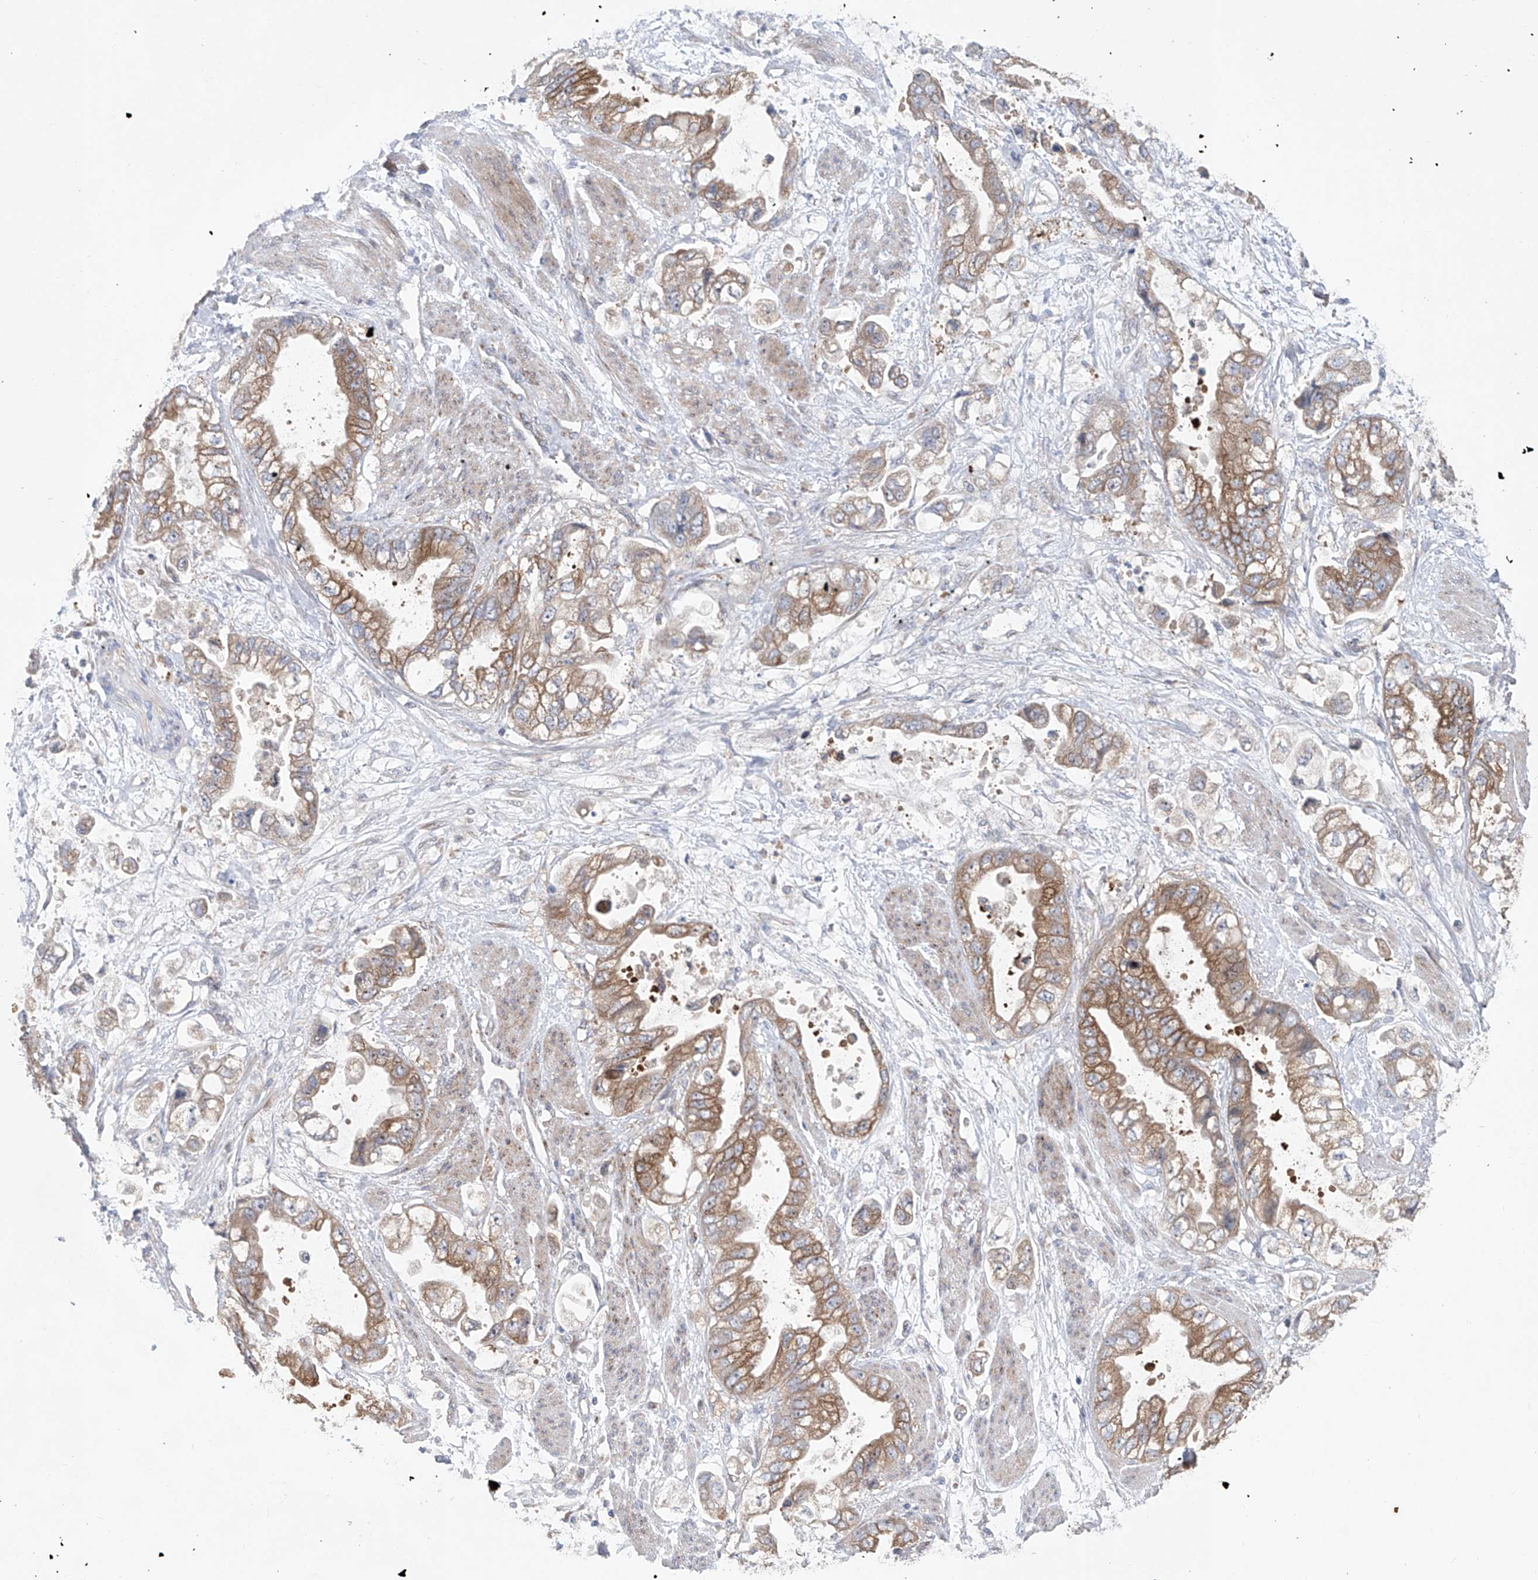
{"staining": {"intensity": "moderate", "quantity": ">75%", "location": "cytoplasmic/membranous"}, "tissue": "stomach cancer", "cell_type": "Tumor cells", "image_type": "cancer", "snomed": [{"axis": "morphology", "description": "Adenocarcinoma, NOS"}, {"axis": "topography", "description": "Stomach"}], "caption": "This is an image of immunohistochemistry staining of stomach adenocarcinoma, which shows moderate expression in the cytoplasmic/membranous of tumor cells.", "gene": "KLC4", "patient": {"sex": "male", "age": 62}}